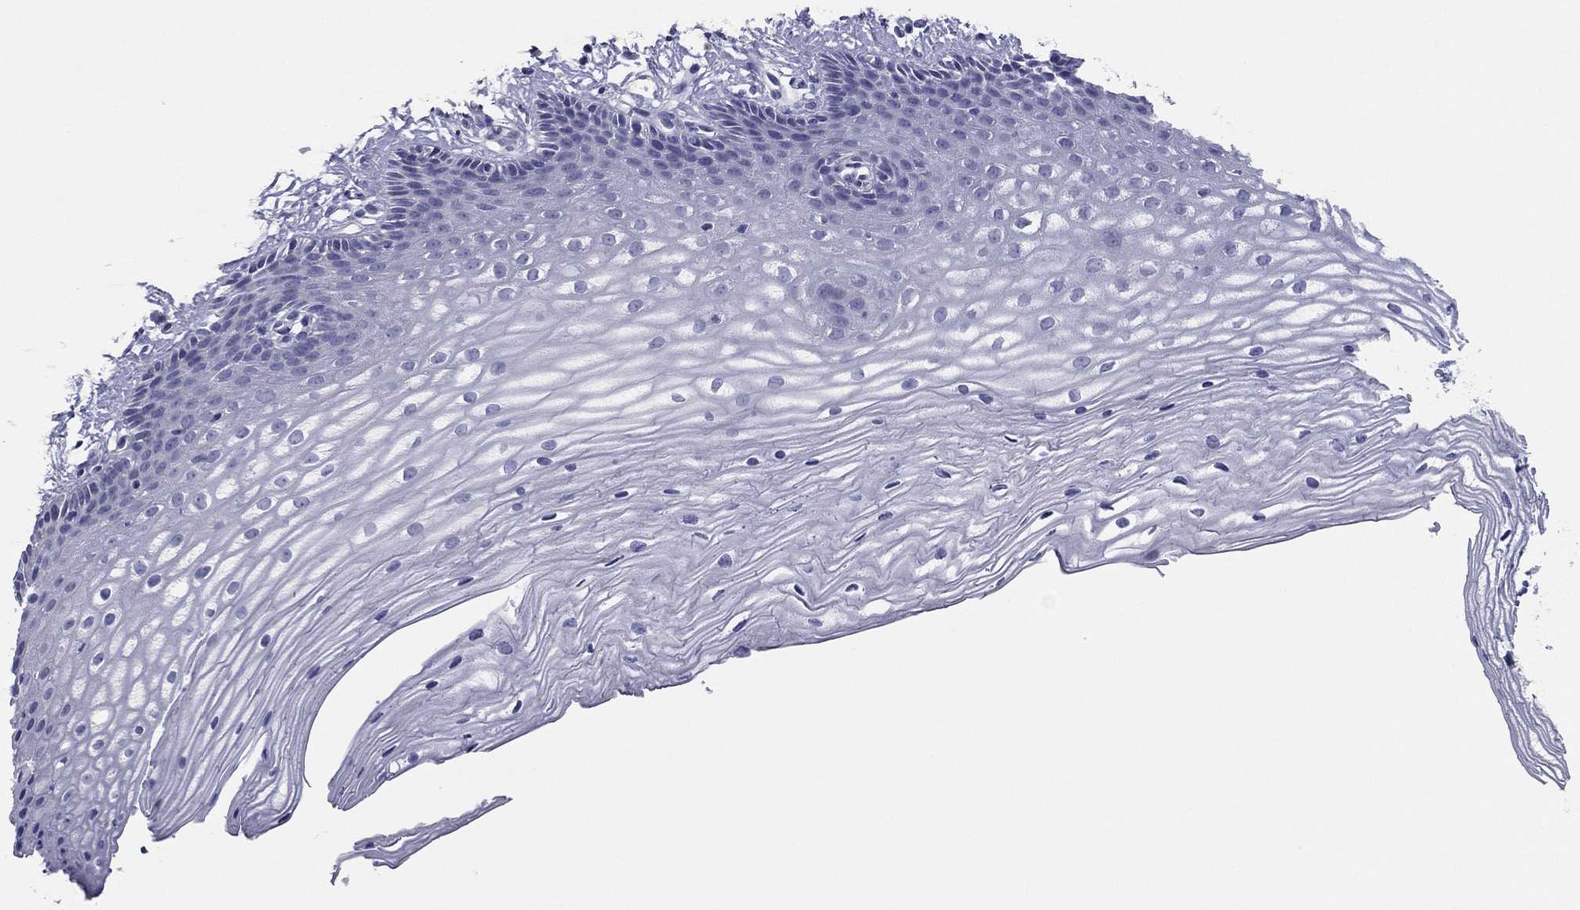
{"staining": {"intensity": "negative", "quantity": "none", "location": "none"}, "tissue": "cervix", "cell_type": "Glandular cells", "image_type": "normal", "snomed": [{"axis": "morphology", "description": "Normal tissue, NOS"}, {"axis": "topography", "description": "Cervix"}], "caption": "DAB immunohistochemical staining of normal cervix exhibits no significant staining in glandular cells. (Stains: DAB (3,3'-diaminobenzidine) immunohistochemistry with hematoxylin counter stain, Microscopy: brightfield microscopy at high magnification).", "gene": "GRK7", "patient": {"sex": "female", "age": 40}}